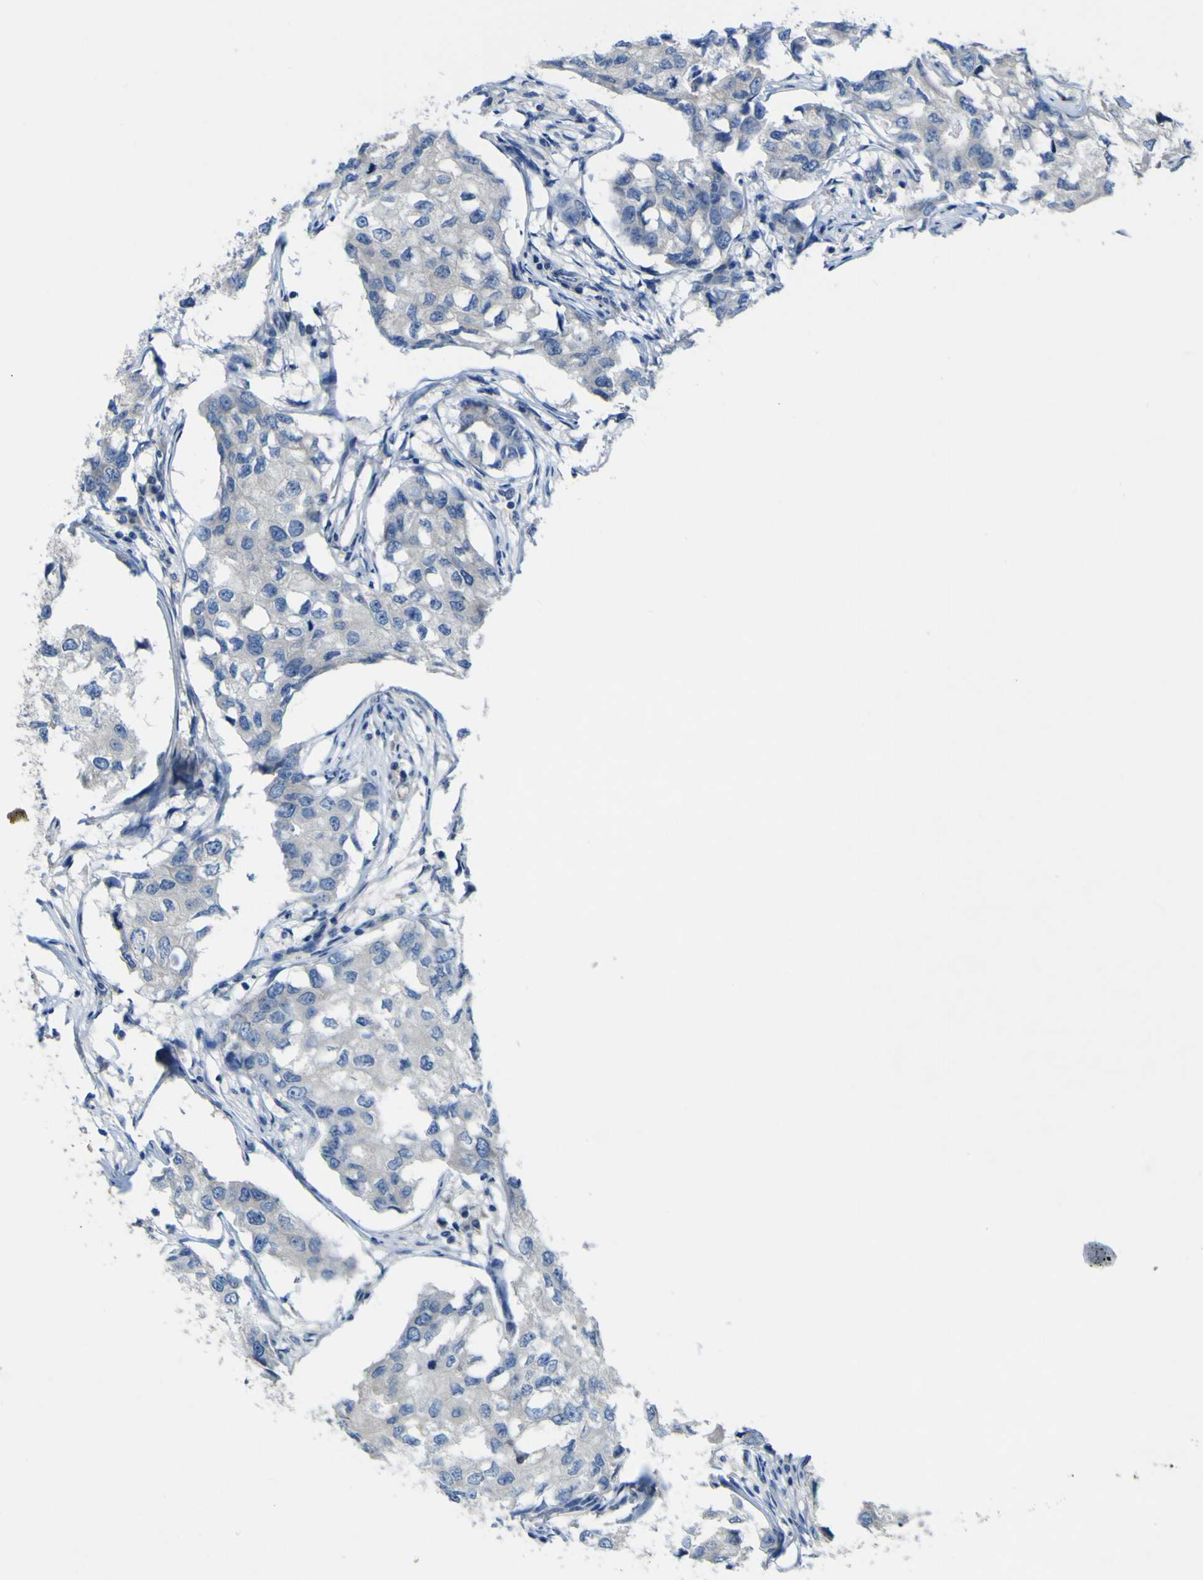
{"staining": {"intensity": "negative", "quantity": "none", "location": "none"}, "tissue": "breast cancer", "cell_type": "Tumor cells", "image_type": "cancer", "snomed": [{"axis": "morphology", "description": "Duct carcinoma"}, {"axis": "topography", "description": "Breast"}], "caption": "Breast cancer (invasive ductal carcinoma) was stained to show a protein in brown. There is no significant positivity in tumor cells.", "gene": "MYEOV", "patient": {"sex": "female", "age": 27}}